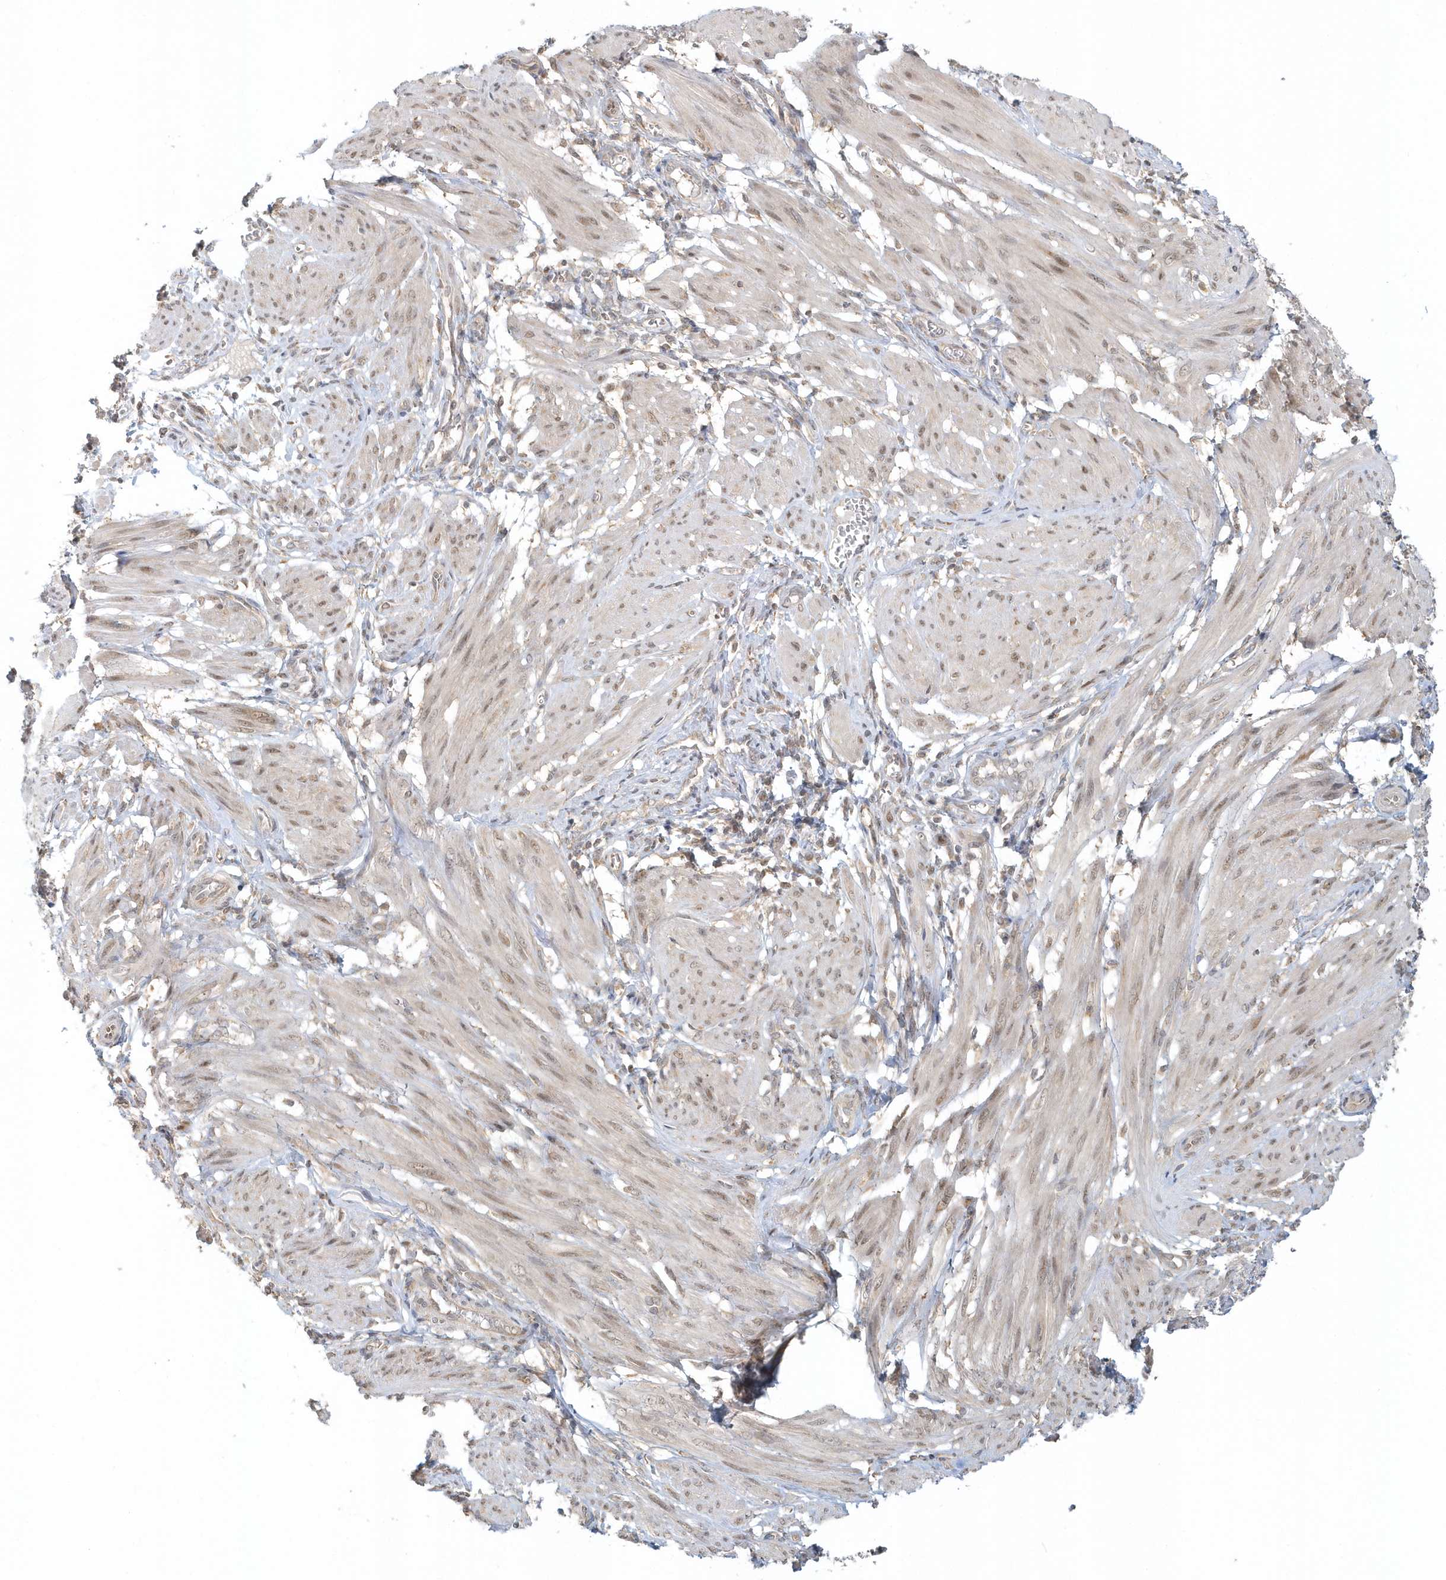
{"staining": {"intensity": "weak", "quantity": ">75%", "location": "nuclear"}, "tissue": "smooth muscle", "cell_type": "Smooth muscle cells", "image_type": "normal", "snomed": [{"axis": "morphology", "description": "Normal tissue, NOS"}, {"axis": "topography", "description": "Smooth muscle"}], "caption": "Approximately >75% of smooth muscle cells in unremarkable smooth muscle reveal weak nuclear protein positivity as visualized by brown immunohistochemical staining.", "gene": "PSMD6", "patient": {"sex": "female", "age": 39}}